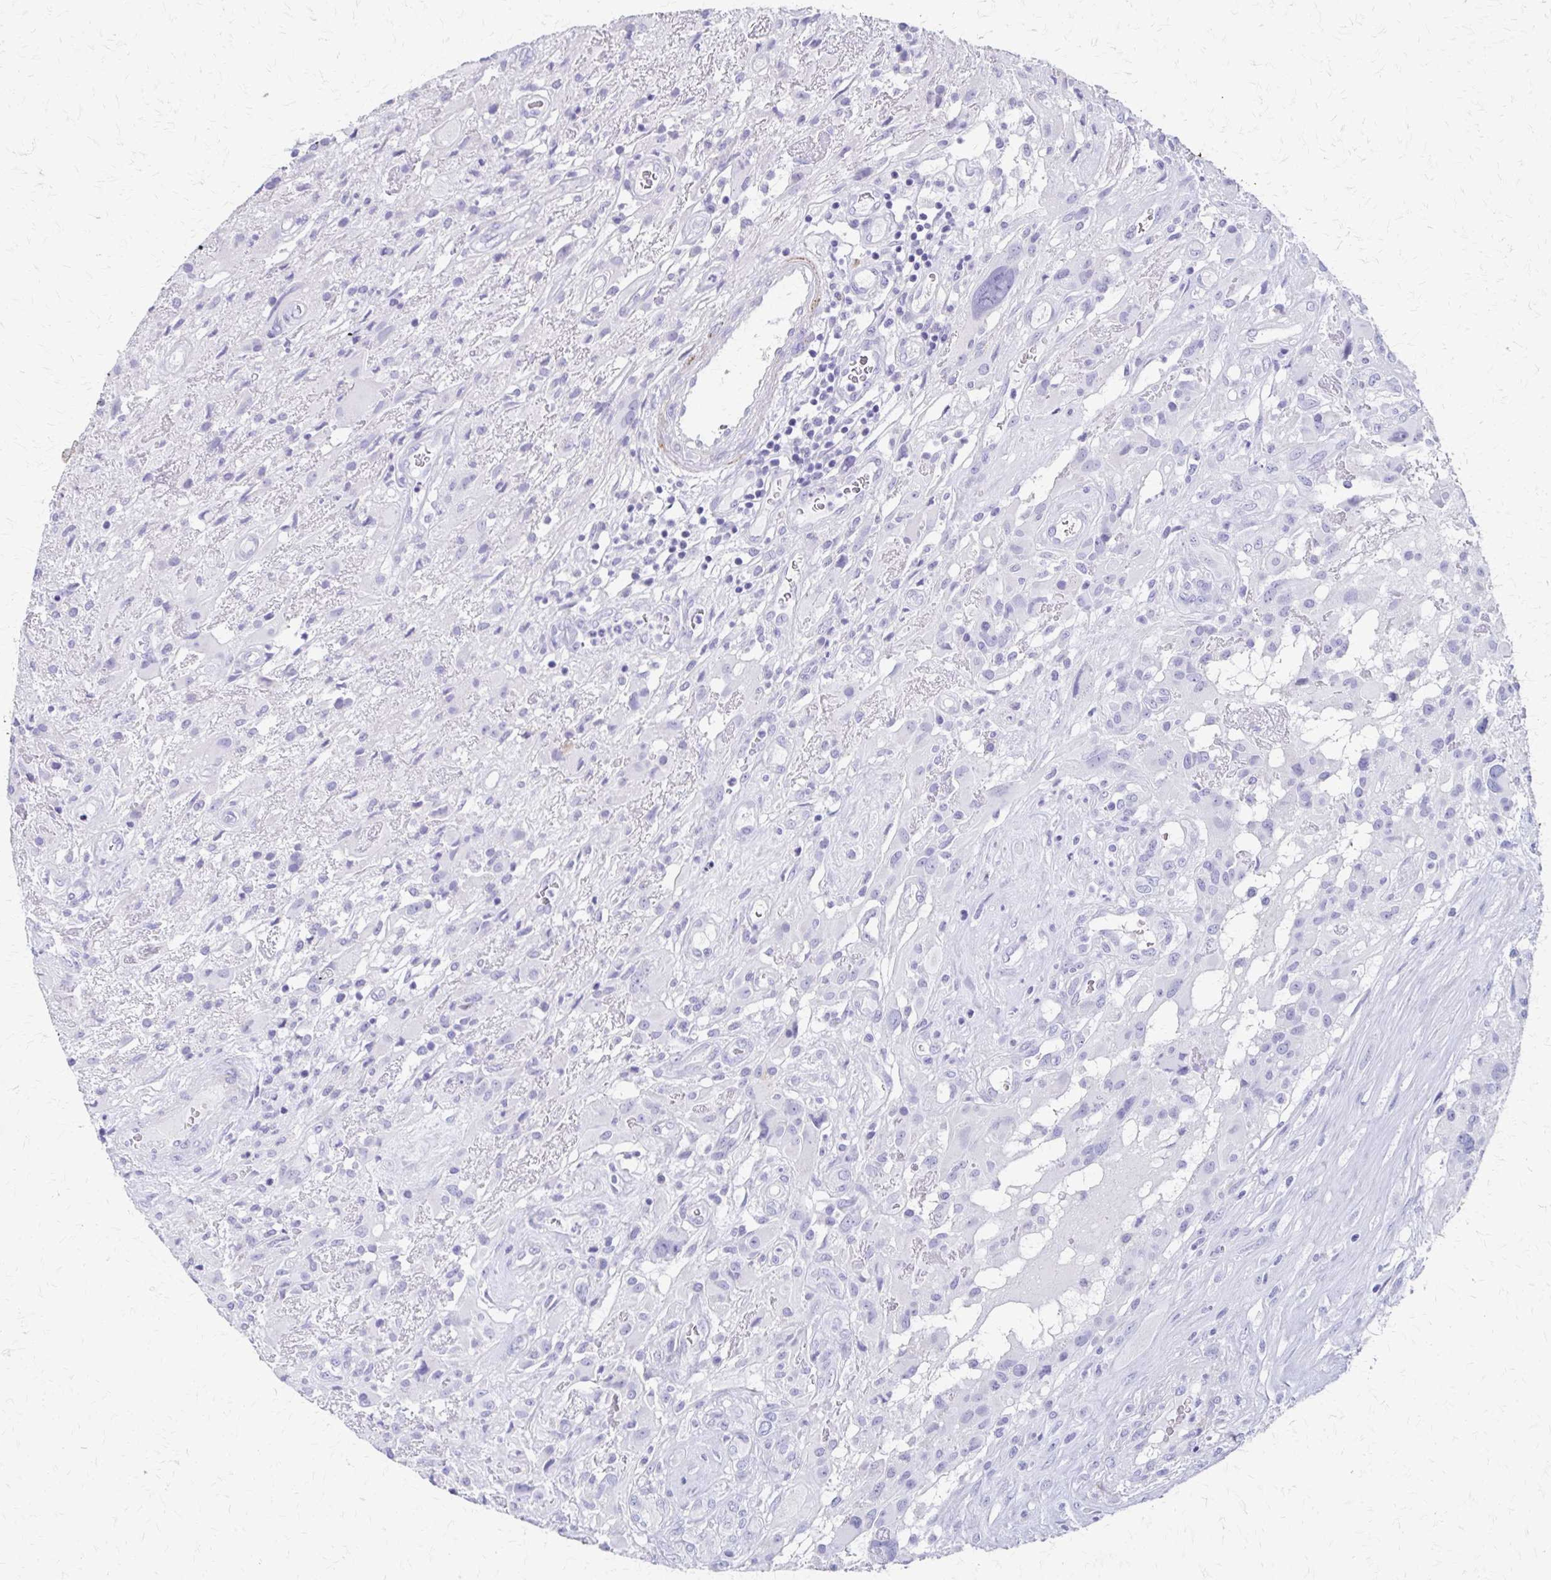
{"staining": {"intensity": "negative", "quantity": "none", "location": "none"}, "tissue": "glioma", "cell_type": "Tumor cells", "image_type": "cancer", "snomed": [{"axis": "morphology", "description": "Glioma, malignant, High grade"}, {"axis": "topography", "description": "Brain"}], "caption": "High magnification brightfield microscopy of malignant glioma (high-grade) stained with DAB (brown) and counterstained with hematoxylin (blue): tumor cells show no significant expression.", "gene": "ZSCAN5B", "patient": {"sex": "male", "age": 46}}